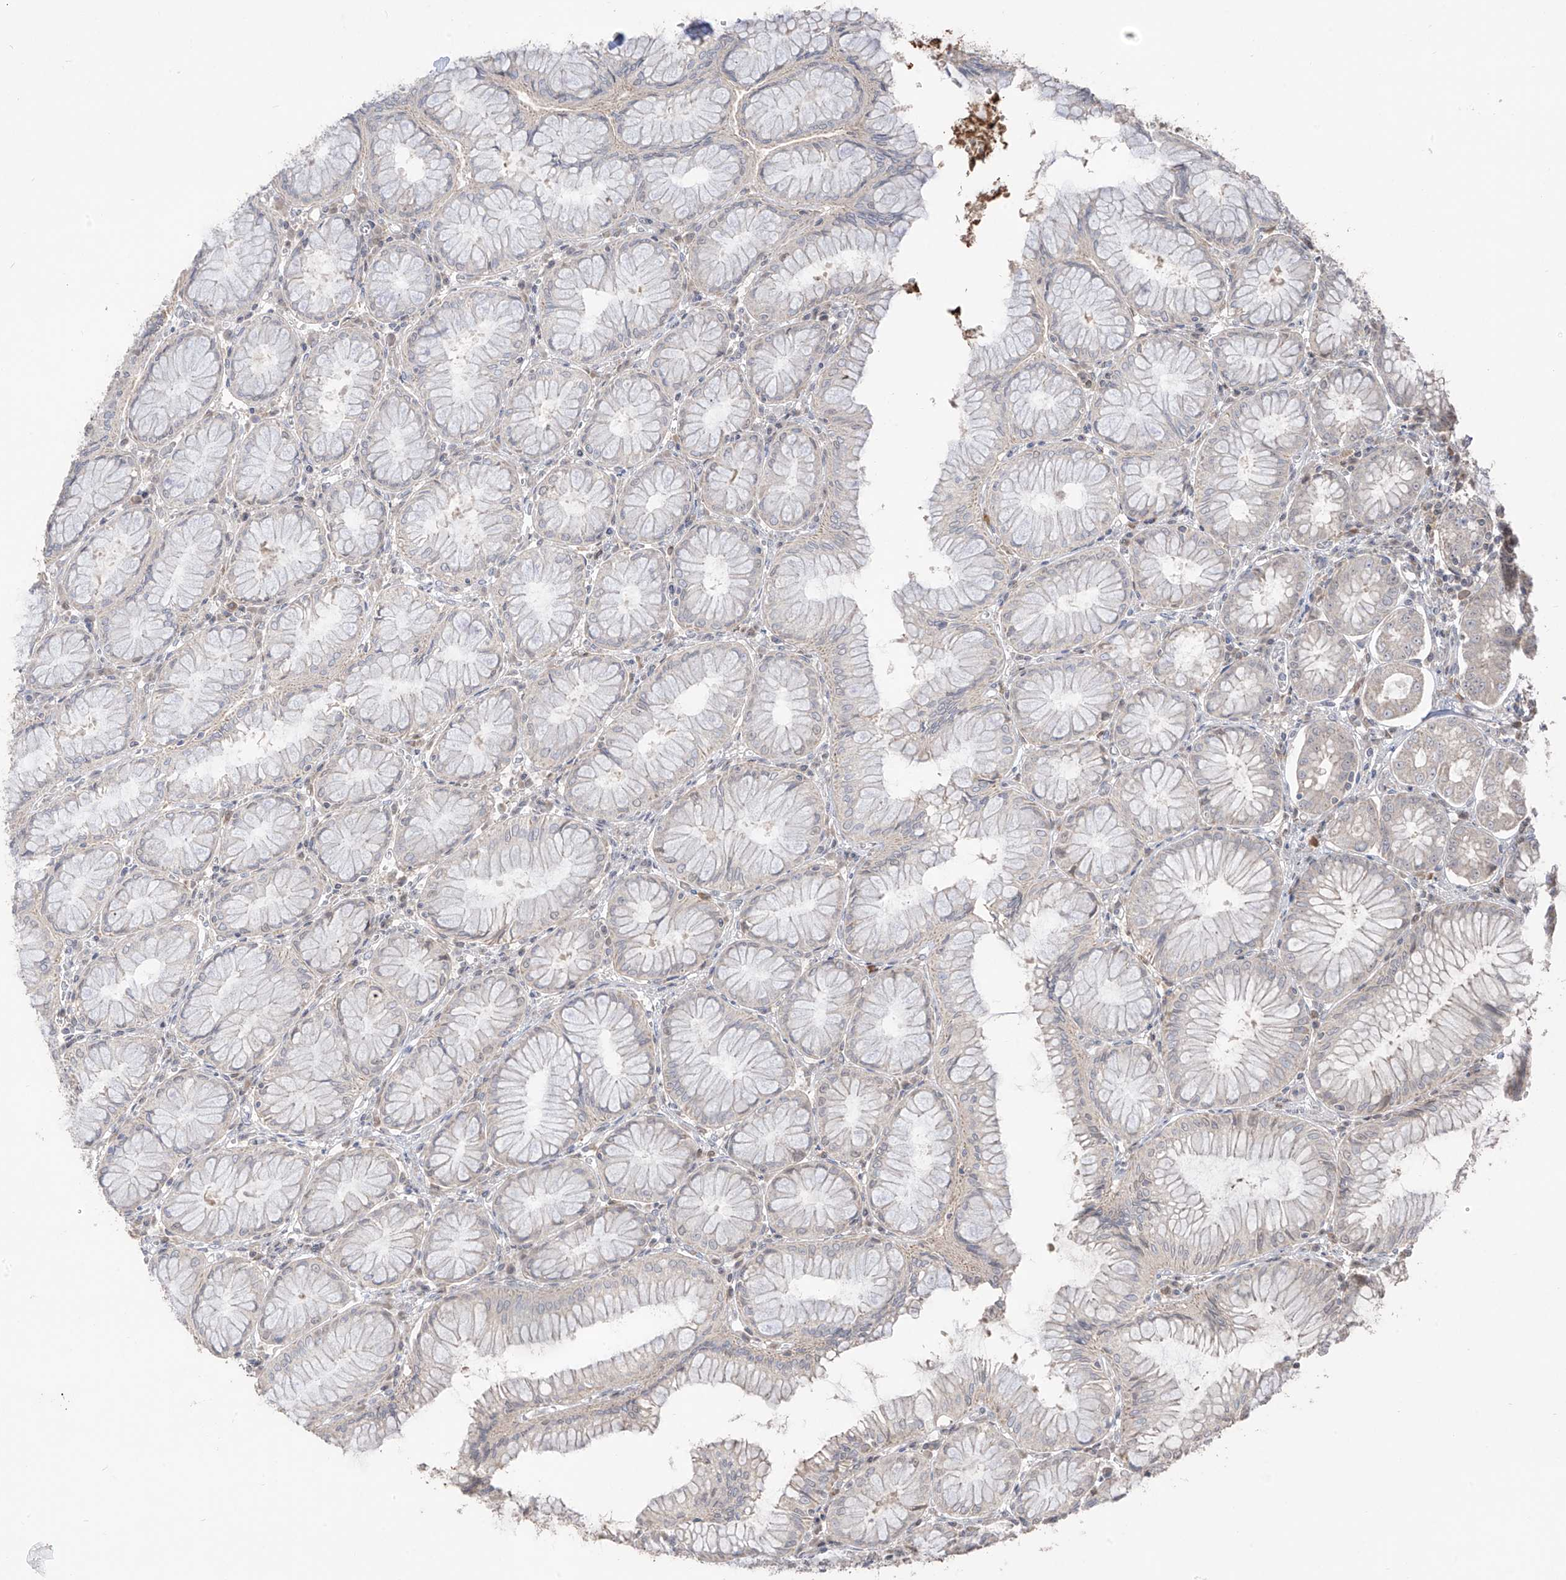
{"staining": {"intensity": "weak", "quantity": "<25%", "location": "nuclear"}, "tissue": "stomach", "cell_type": "Glandular cells", "image_type": "normal", "snomed": [{"axis": "morphology", "description": "Normal tissue, NOS"}, {"axis": "topography", "description": "Stomach, lower"}], "caption": "A histopathology image of stomach stained for a protein demonstrates no brown staining in glandular cells.", "gene": "COLGALT2", "patient": {"sex": "female", "age": 56}}